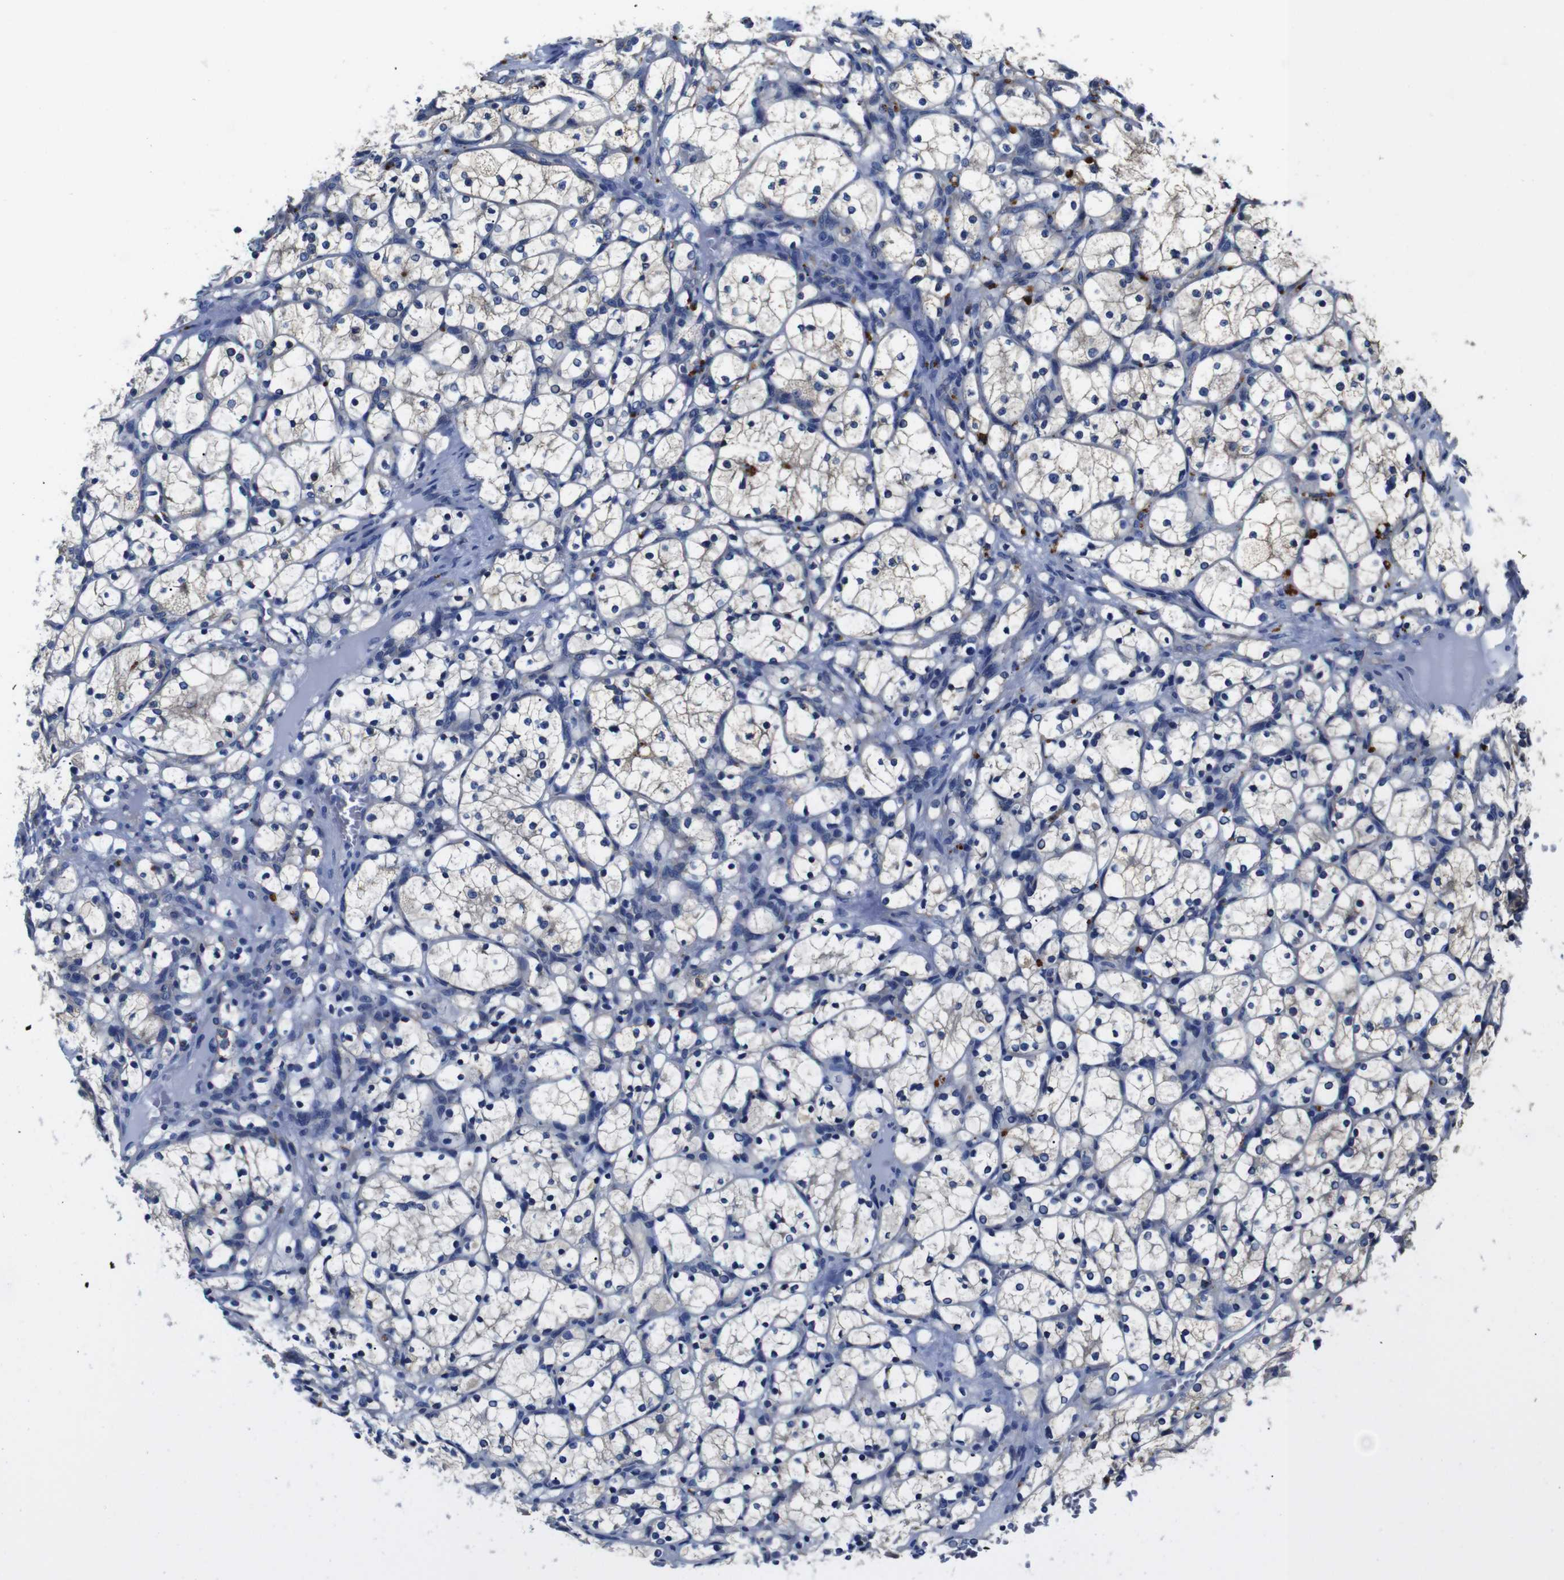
{"staining": {"intensity": "negative", "quantity": "none", "location": "none"}, "tissue": "renal cancer", "cell_type": "Tumor cells", "image_type": "cancer", "snomed": [{"axis": "morphology", "description": "Adenocarcinoma, NOS"}, {"axis": "topography", "description": "Kidney"}], "caption": "Immunohistochemical staining of renal adenocarcinoma shows no significant expression in tumor cells.", "gene": "GIMAP2", "patient": {"sex": "female", "age": 69}}